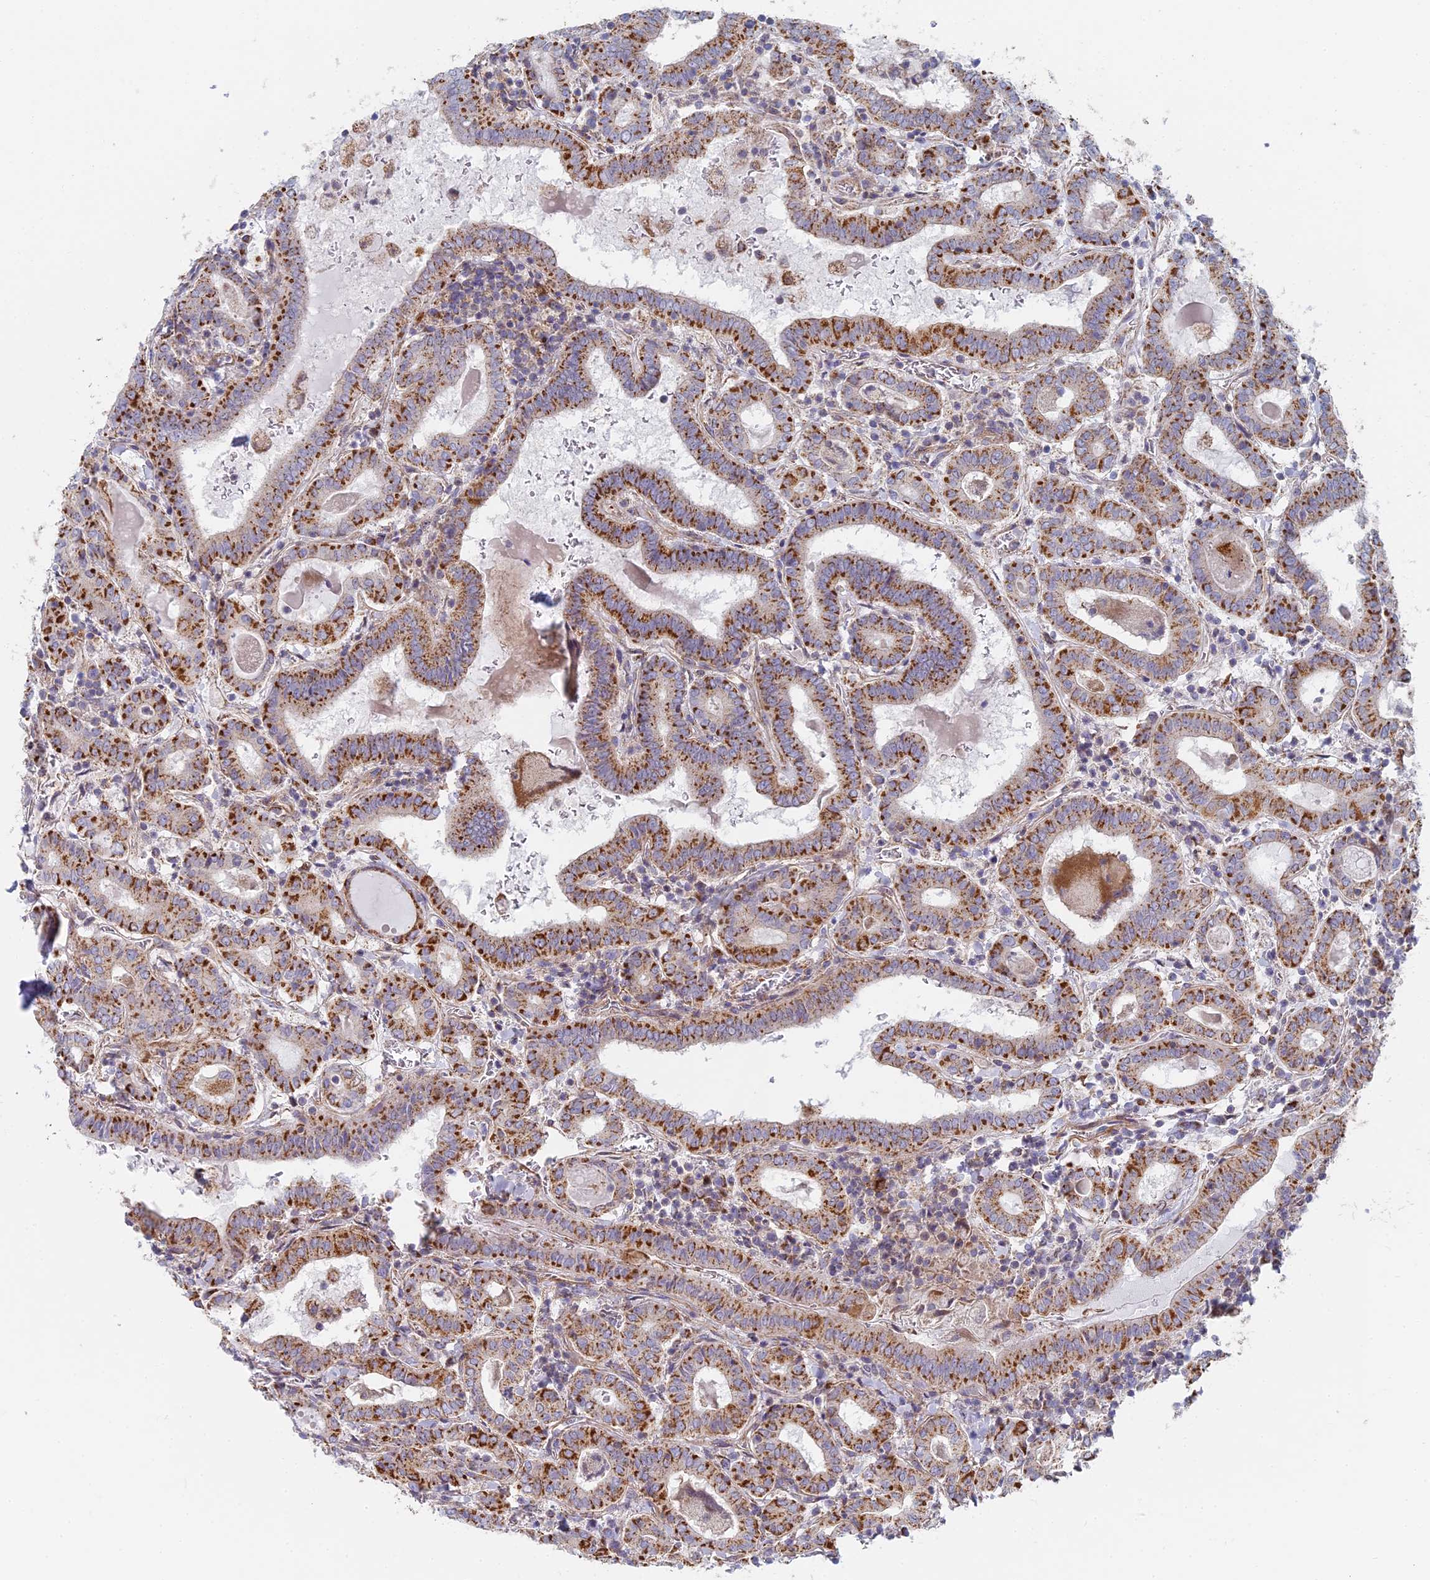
{"staining": {"intensity": "moderate", "quantity": ">75%", "location": "cytoplasmic/membranous"}, "tissue": "thyroid cancer", "cell_type": "Tumor cells", "image_type": "cancer", "snomed": [{"axis": "morphology", "description": "Papillary adenocarcinoma, NOS"}, {"axis": "topography", "description": "Thyroid gland"}], "caption": "About >75% of tumor cells in human thyroid papillary adenocarcinoma reveal moderate cytoplasmic/membranous protein expression as visualized by brown immunohistochemical staining.", "gene": "DDA1", "patient": {"sex": "female", "age": 72}}